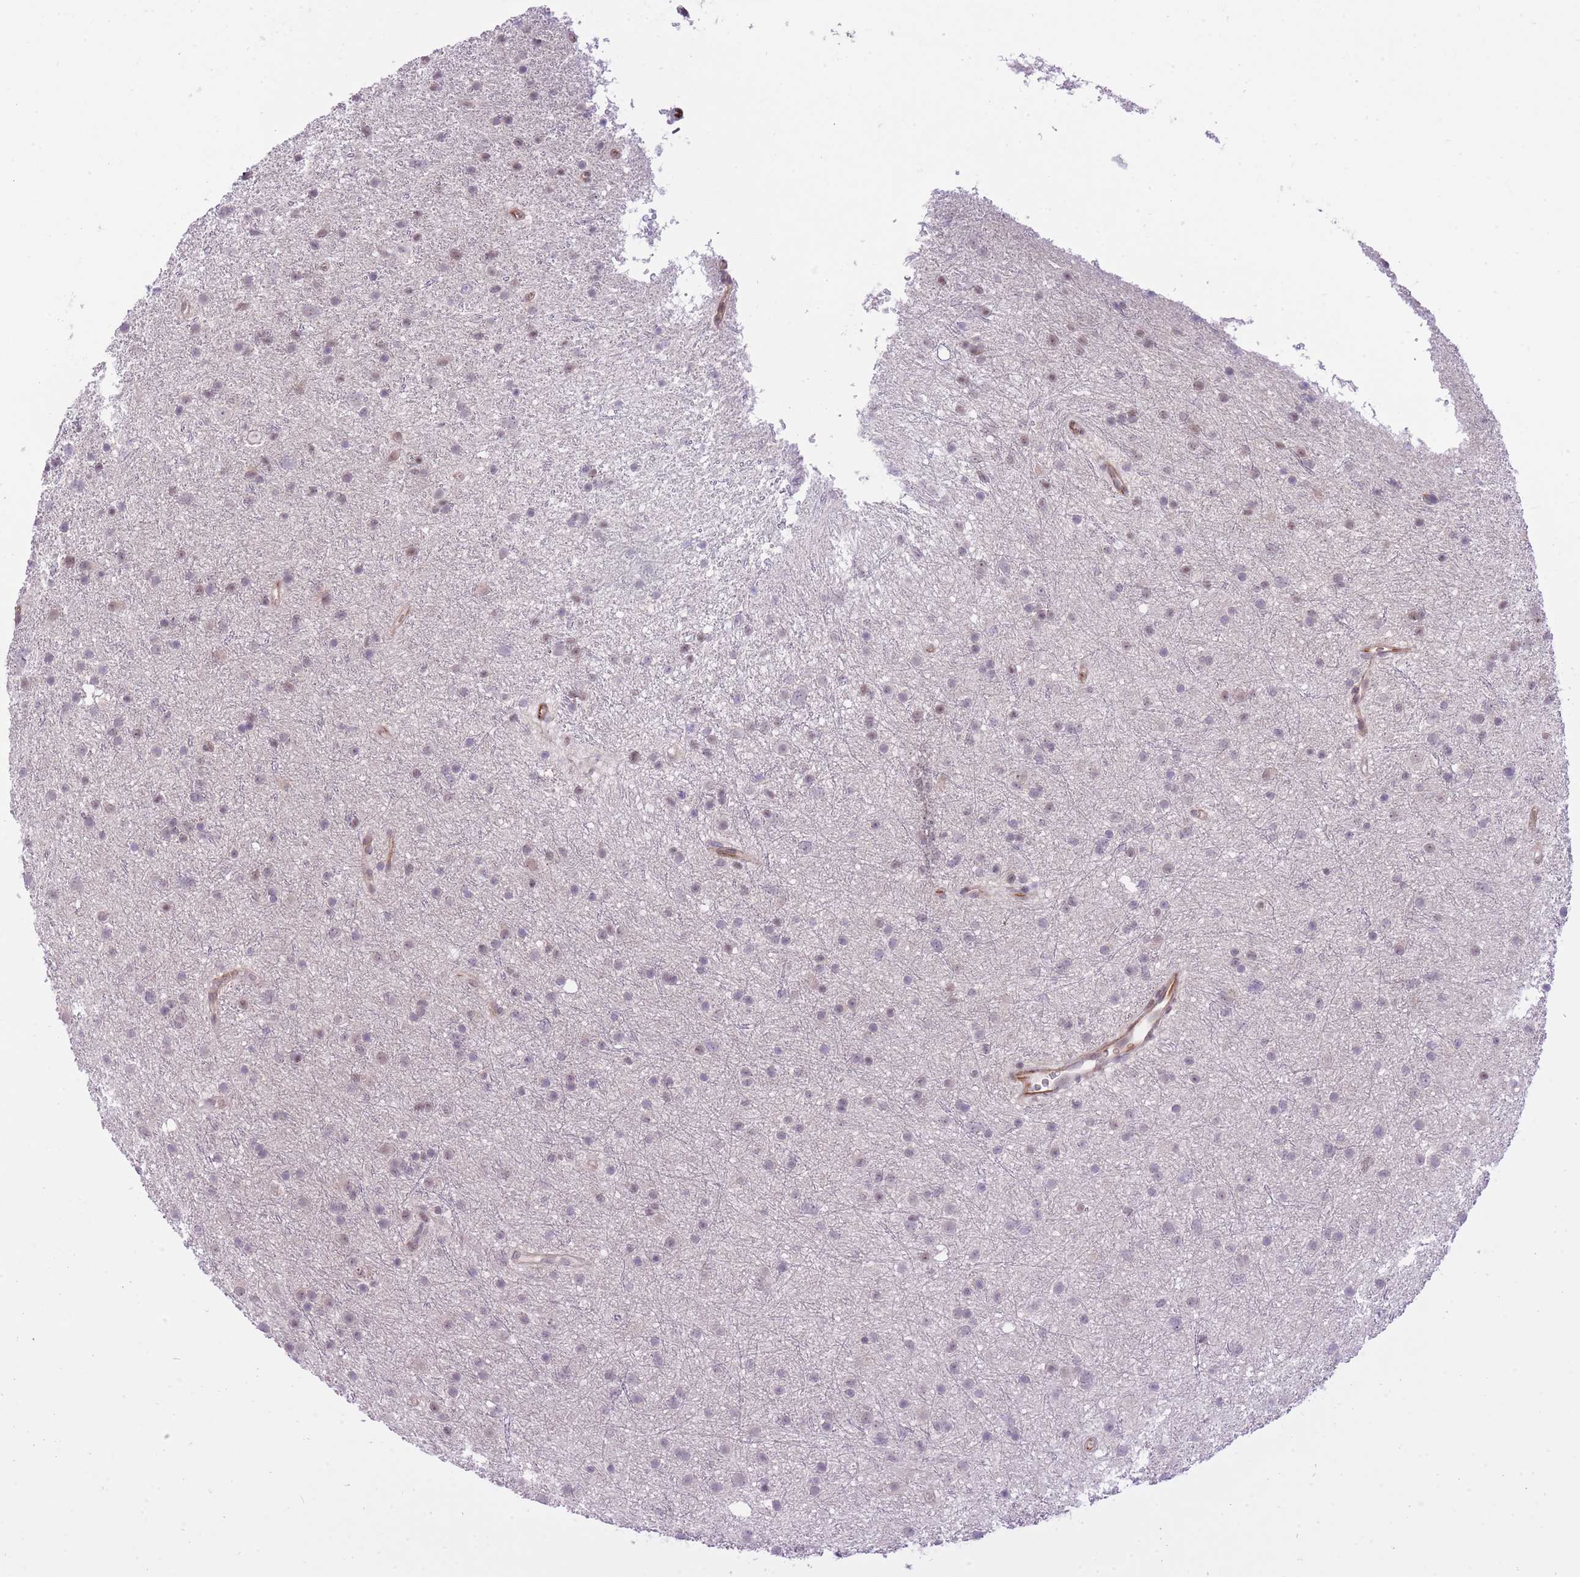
{"staining": {"intensity": "weak", "quantity": "<25%", "location": "nuclear"}, "tissue": "glioma", "cell_type": "Tumor cells", "image_type": "cancer", "snomed": [{"axis": "morphology", "description": "Glioma, malignant, Low grade"}, {"axis": "topography", "description": "Cerebral cortex"}], "caption": "The immunohistochemistry micrograph has no significant expression in tumor cells of glioma tissue.", "gene": "ELL", "patient": {"sex": "female", "age": 39}}